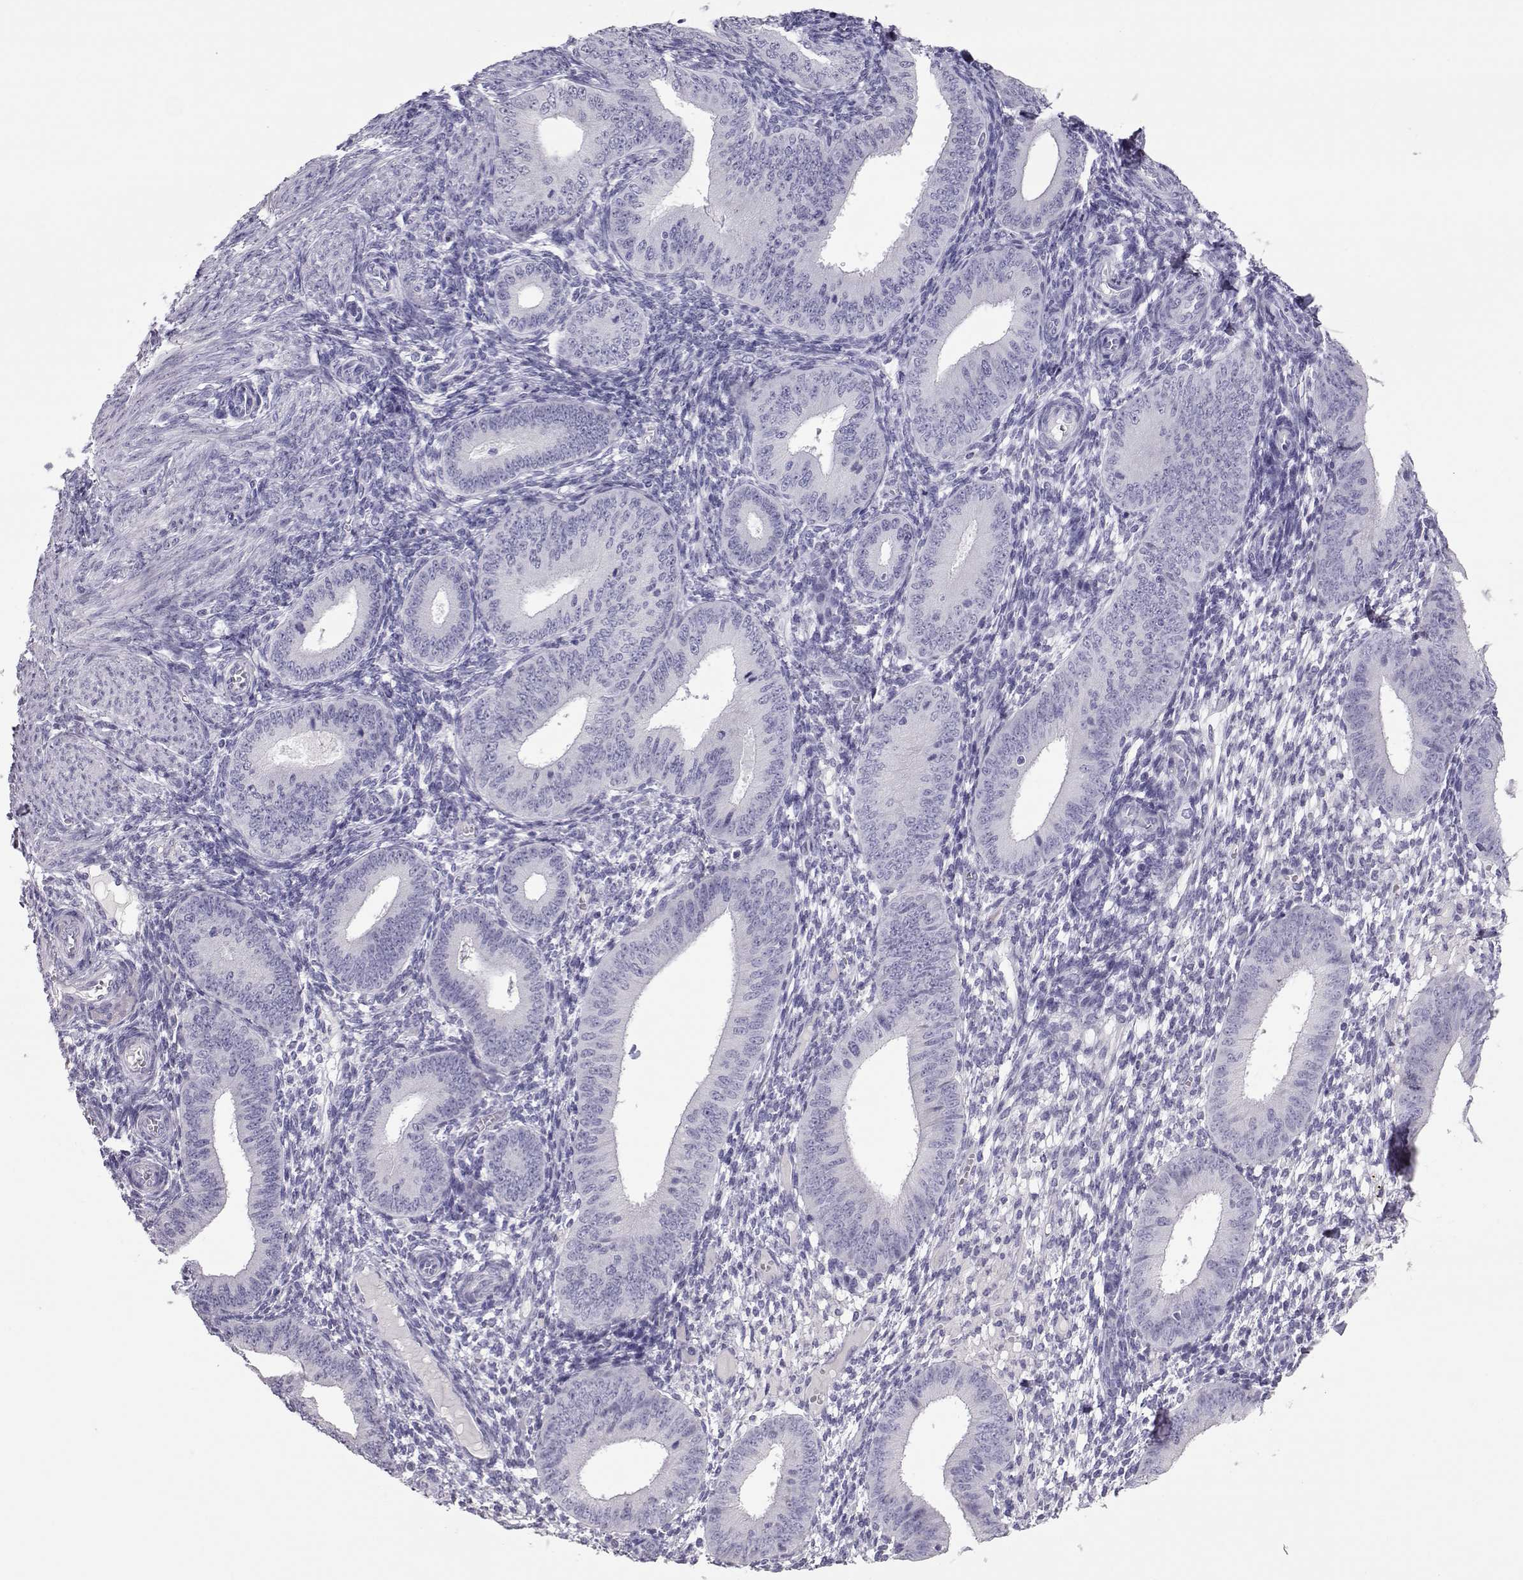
{"staining": {"intensity": "negative", "quantity": "none", "location": "none"}, "tissue": "endometrium", "cell_type": "Cells in endometrial stroma", "image_type": "normal", "snomed": [{"axis": "morphology", "description": "Normal tissue, NOS"}, {"axis": "topography", "description": "Endometrium"}], "caption": "The micrograph reveals no significant positivity in cells in endometrial stroma of endometrium.", "gene": "PMCH", "patient": {"sex": "female", "age": 39}}